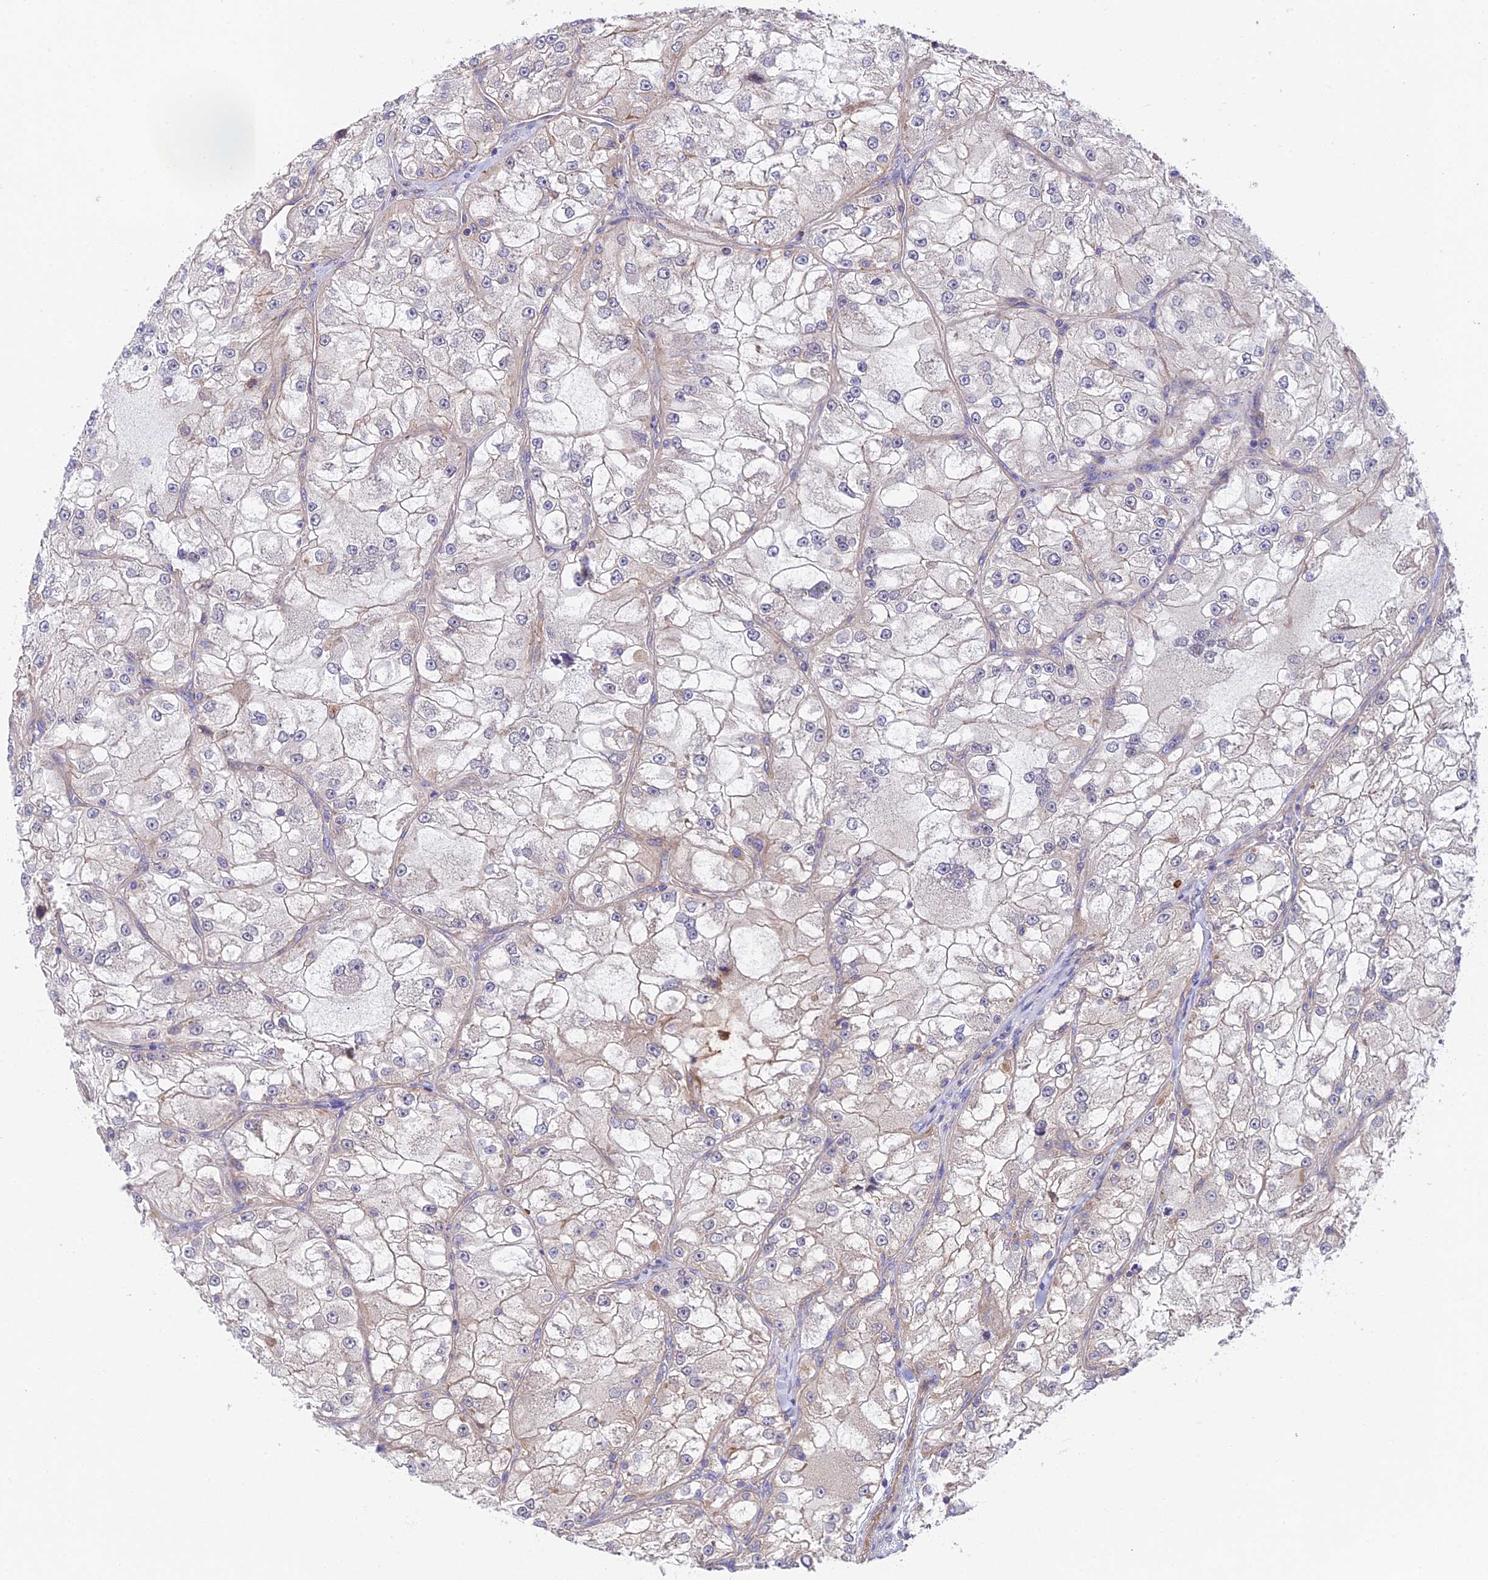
{"staining": {"intensity": "negative", "quantity": "none", "location": "none"}, "tissue": "renal cancer", "cell_type": "Tumor cells", "image_type": "cancer", "snomed": [{"axis": "morphology", "description": "Adenocarcinoma, NOS"}, {"axis": "topography", "description": "Kidney"}], "caption": "There is no significant positivity in tumor cells of renal cancer (adenocarcinoma).", "gene": "QRFP", "patient": {"sex": "female", "age": 72}}